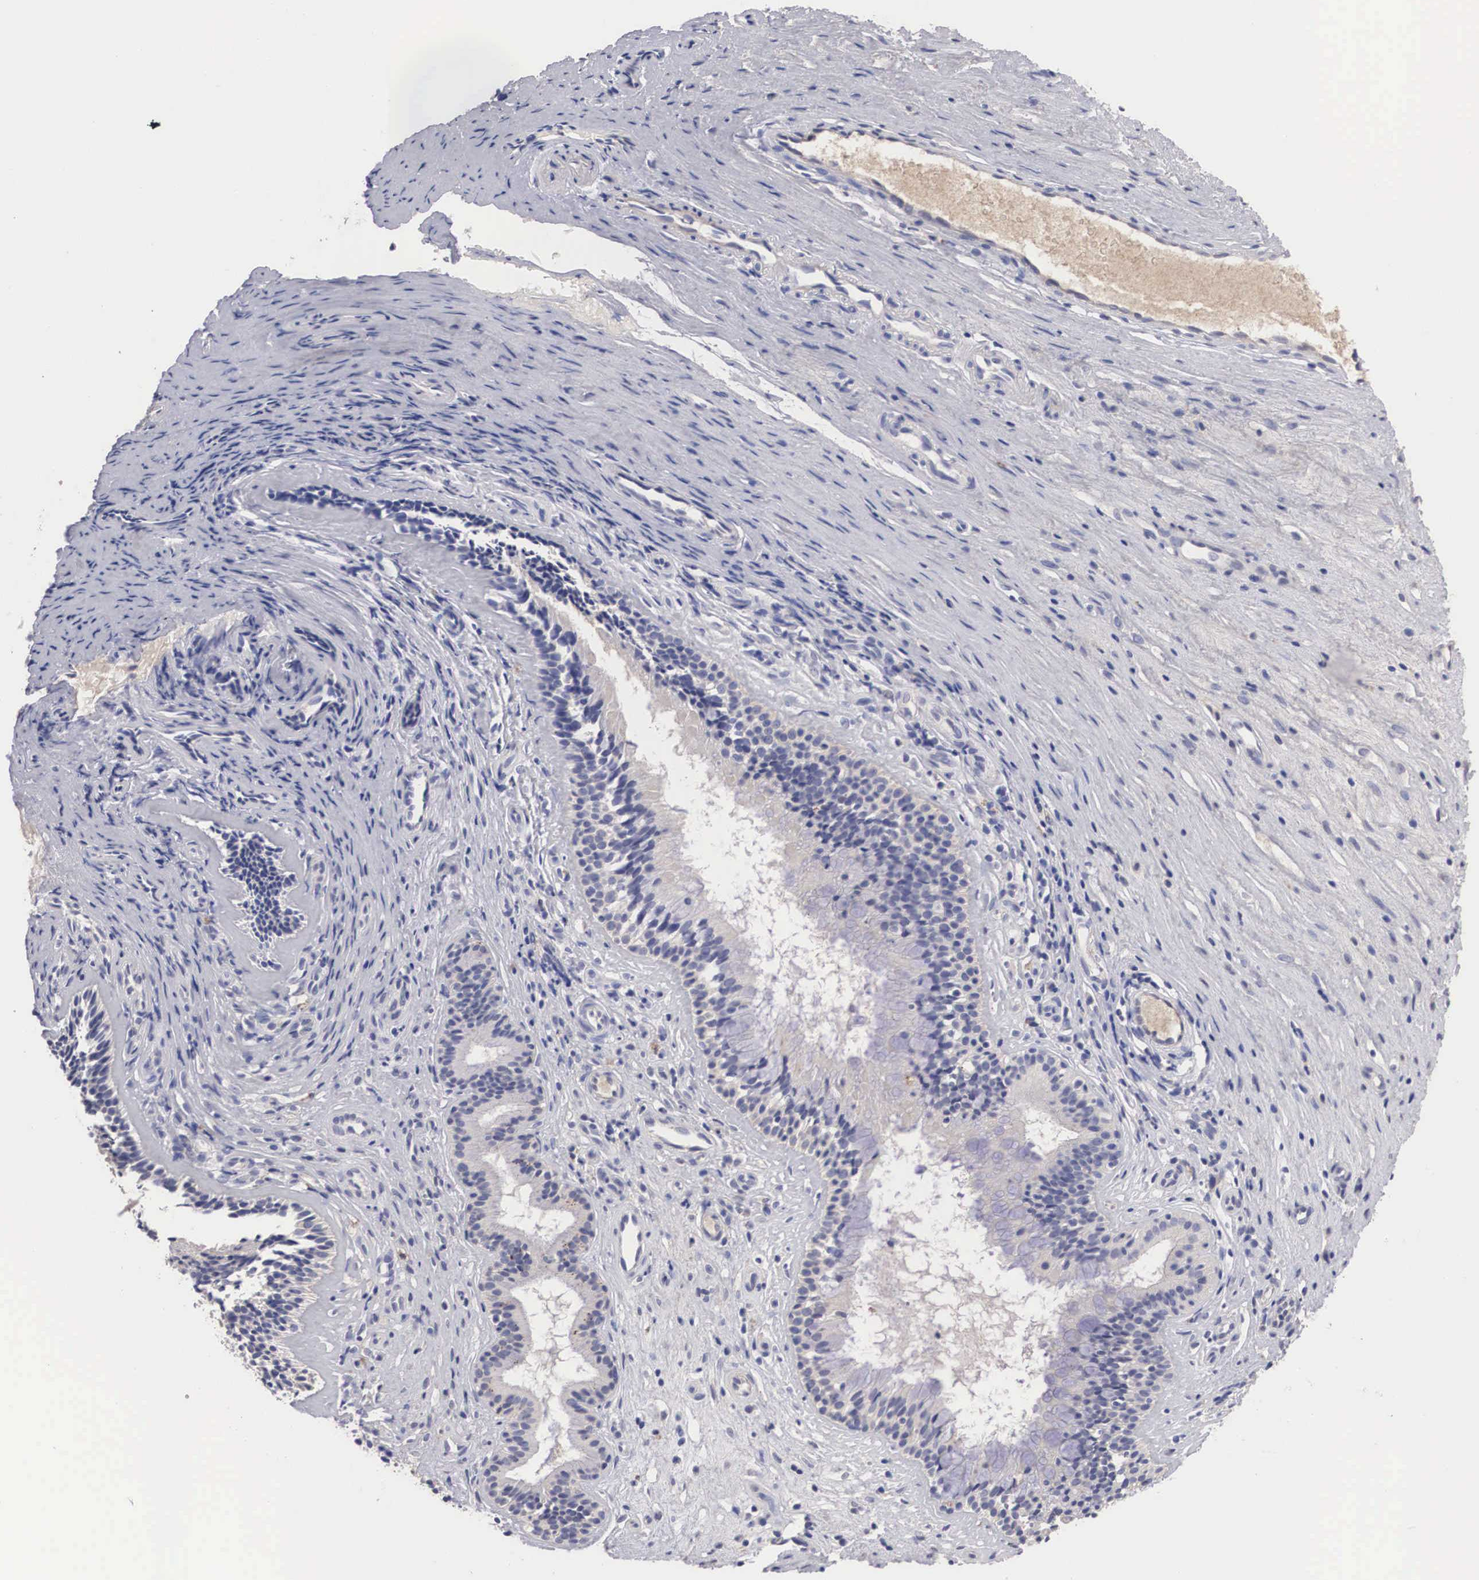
{"staining": {"intensity": "weak", "quantity": "25%-75%", "location": "cytoplasmic/membranous"}, "tissue": "nasopharynx", "cell_type": "Respiratory epithelial cells", "image_type": "normal", "snomed": [{"axis": "morphology", "description": "Normal tissue, NOS"}, {"axis": "topography", "description": "Nasopharynx"}], "caption": "Respiratory epithelial cells reveal low levels of weak cytoplasmic/membranous staining in approximately 25%-75% of cells in unremarkable nasopharynx.", "gene": "ABHD4", "patient": {"sex": "female", "age": 78}}